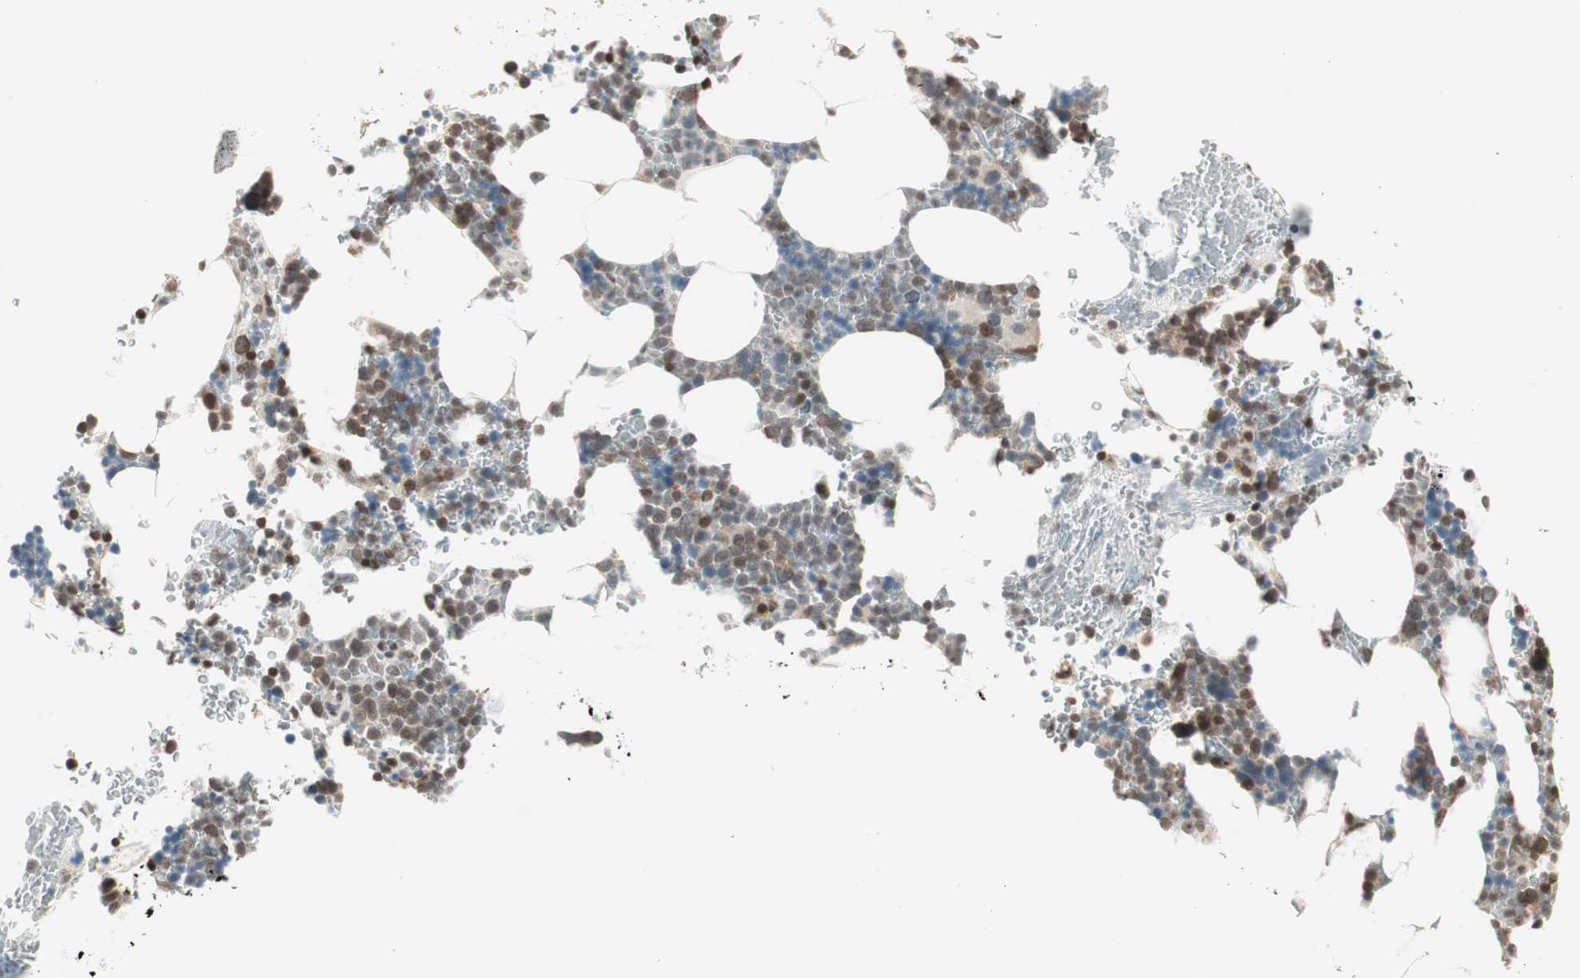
{"staining": {"intensity": "moderate", "quantity": "25%-75%", "location": "nuclear"}, "tissue": "bone marrow", "cell_type": "Hematopoietic cells", "image_type": "normal", "snomed": [{"axis": "morphology", "description": "Normal tissue, NOS"}, {"axis": "topography", "description": "Bone marrow"}], "caption": "A brown stain highlights moderate nuclear positivity of a protein in hematopoietic cells of benign bone marrow.", "gene": "UBE2I", "patient": {"sex": "female", "age": 73}}